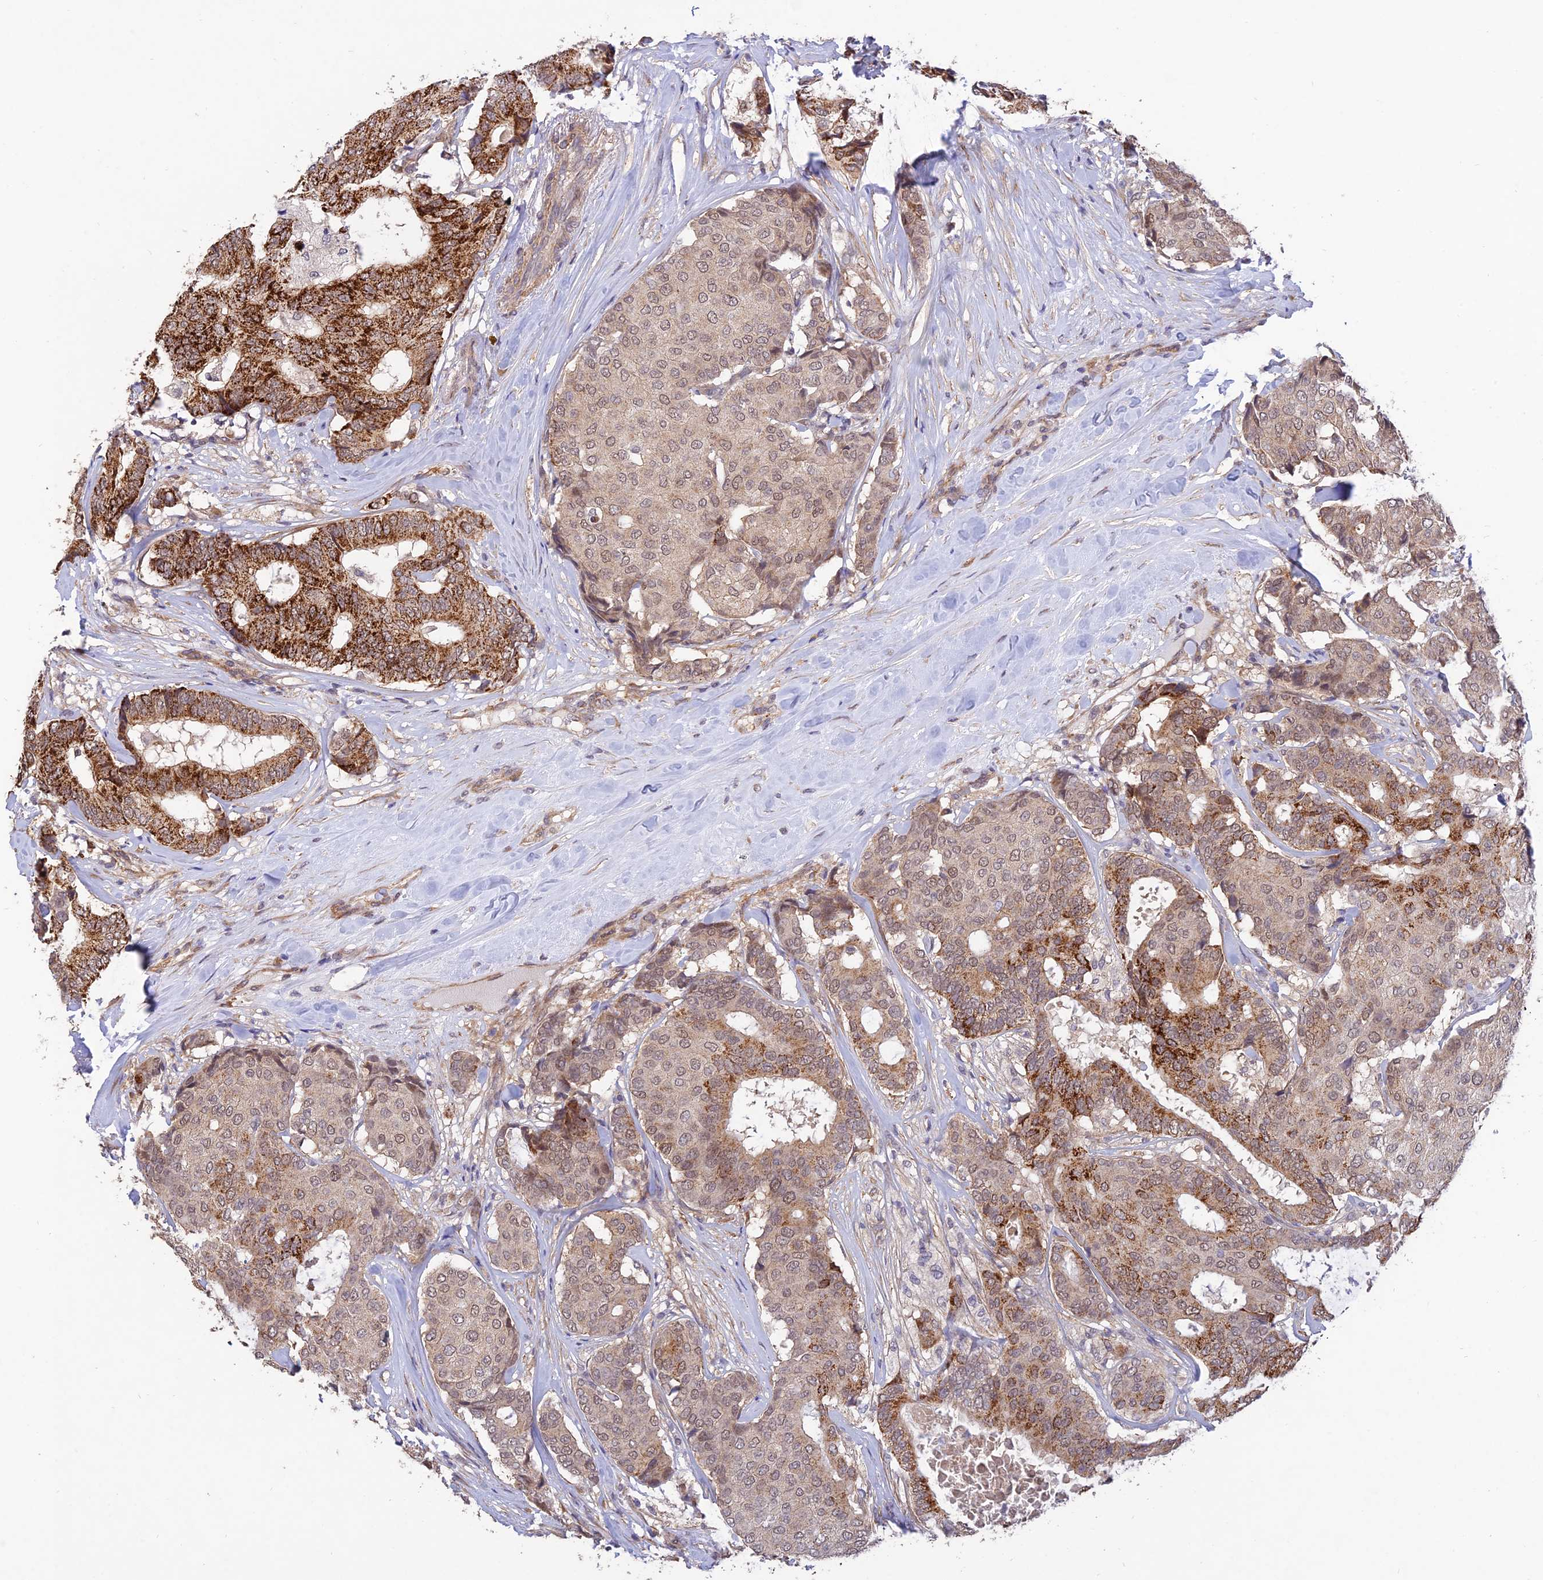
{"staining": {"intensity": "strong", "quantity": "<25%", "location": "cytoplasmic/membranous,nuclear"}, "tissue": "breast cancer", "cell_type": "Tumor cells", "image_type": "cancer", "snomed": [{"axis": "morphology", "description": "Duct carcinoma"}, {"axis": "topography", "description": "Breast"}], "caption": "Invasive ductal carcinoma (breast) stained for a protein (brown) exhibits strong cytoplasmic/membranous and nuclear positive positivity in about <25% of tumor cells.", "gene": "PAGR1", "patient": {"sex": "female", "age": 75}}